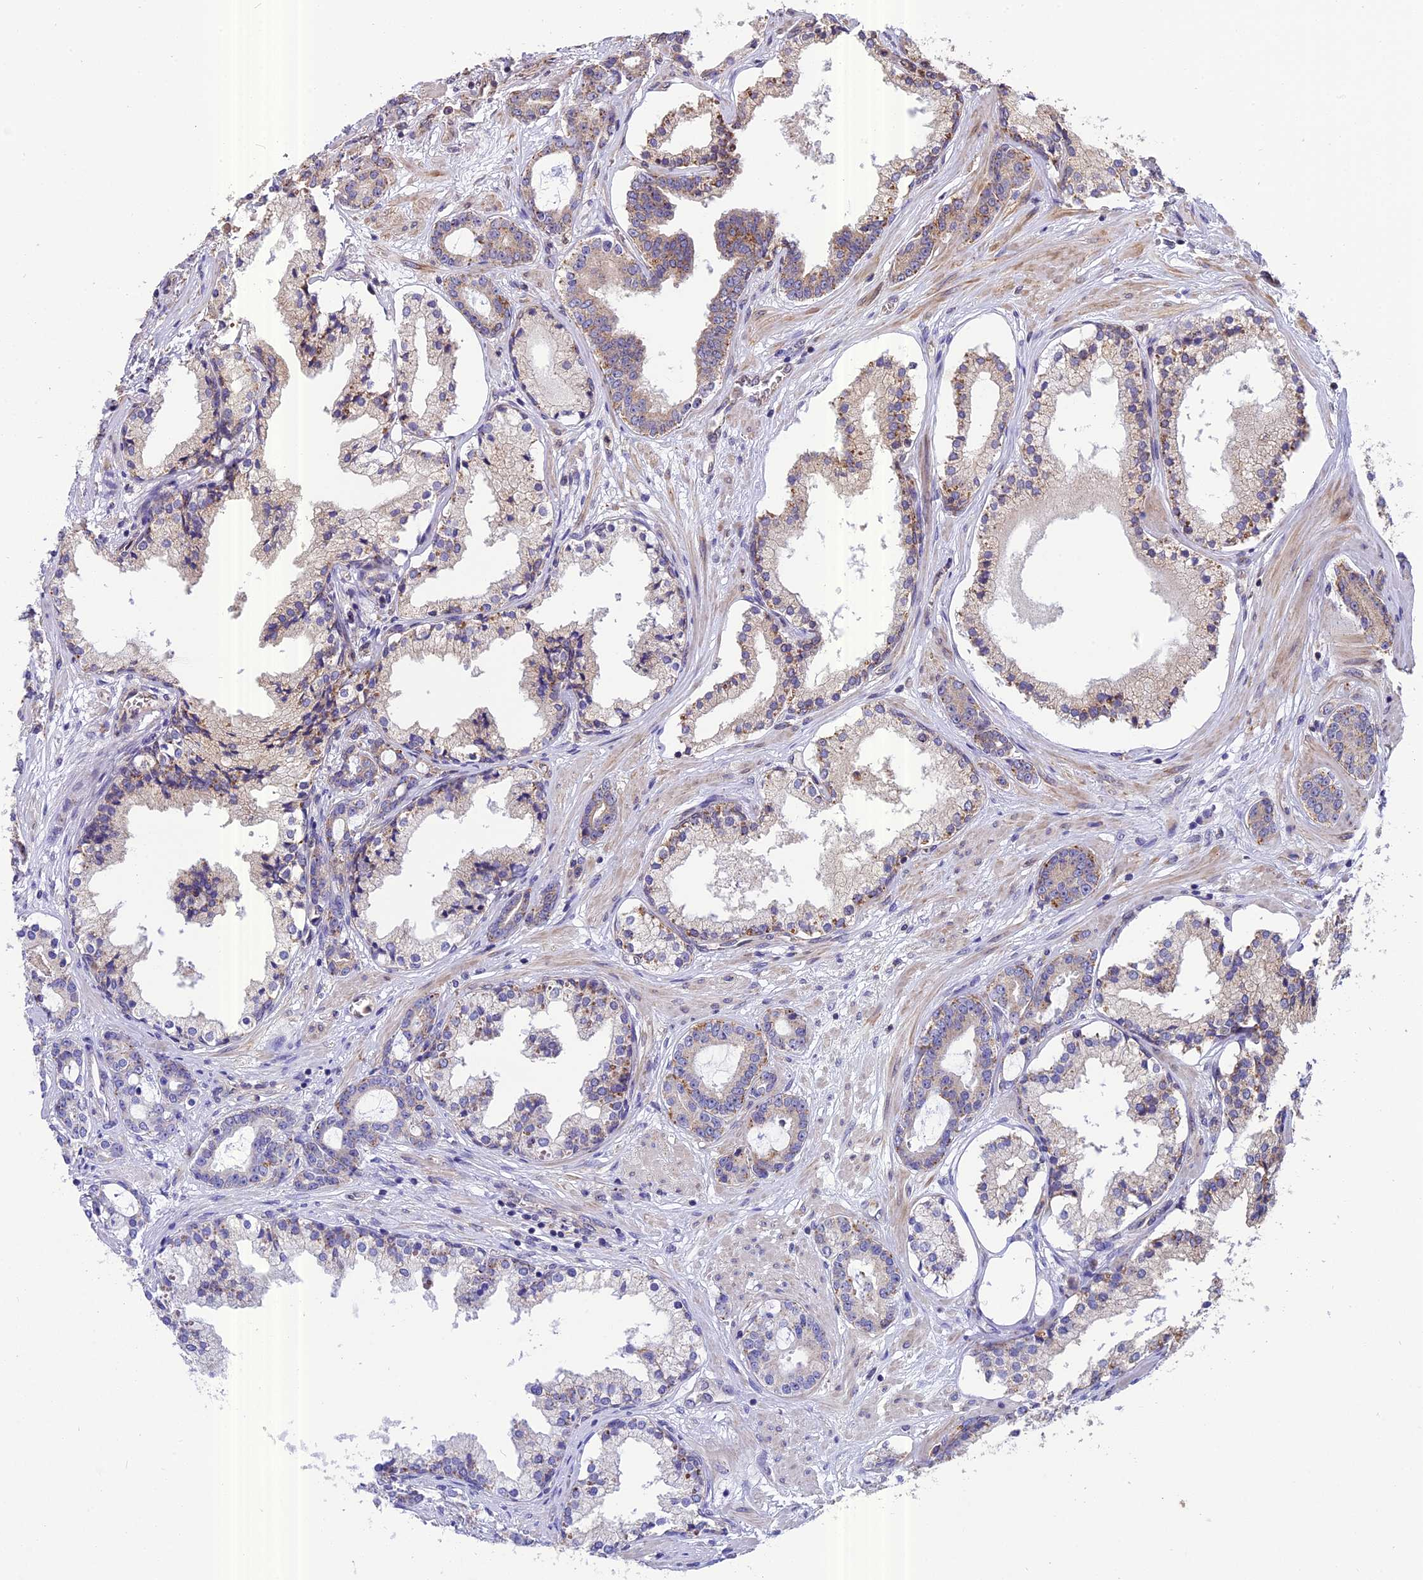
{"staining": {"intensity": "weak", "quantity": "25%-75%", "location": "cytoplasmic/membranous"}, "tissue": "prostate cancer", "cell_type": "Tumor cells", "image_type": "cancer", "snomed": [{"axis": "morphology", "description": "Adenocarcinoma, High grade"}, {"axis": "topography", "description": "Prostate"}], "caption": "Weak cytoplasmic/membranous protein staining is identified in about 25%-75% of tumor cells in prostate cancer.", "gene": "CHMP2A", "patient": {"sex": "male", "age": 58}}